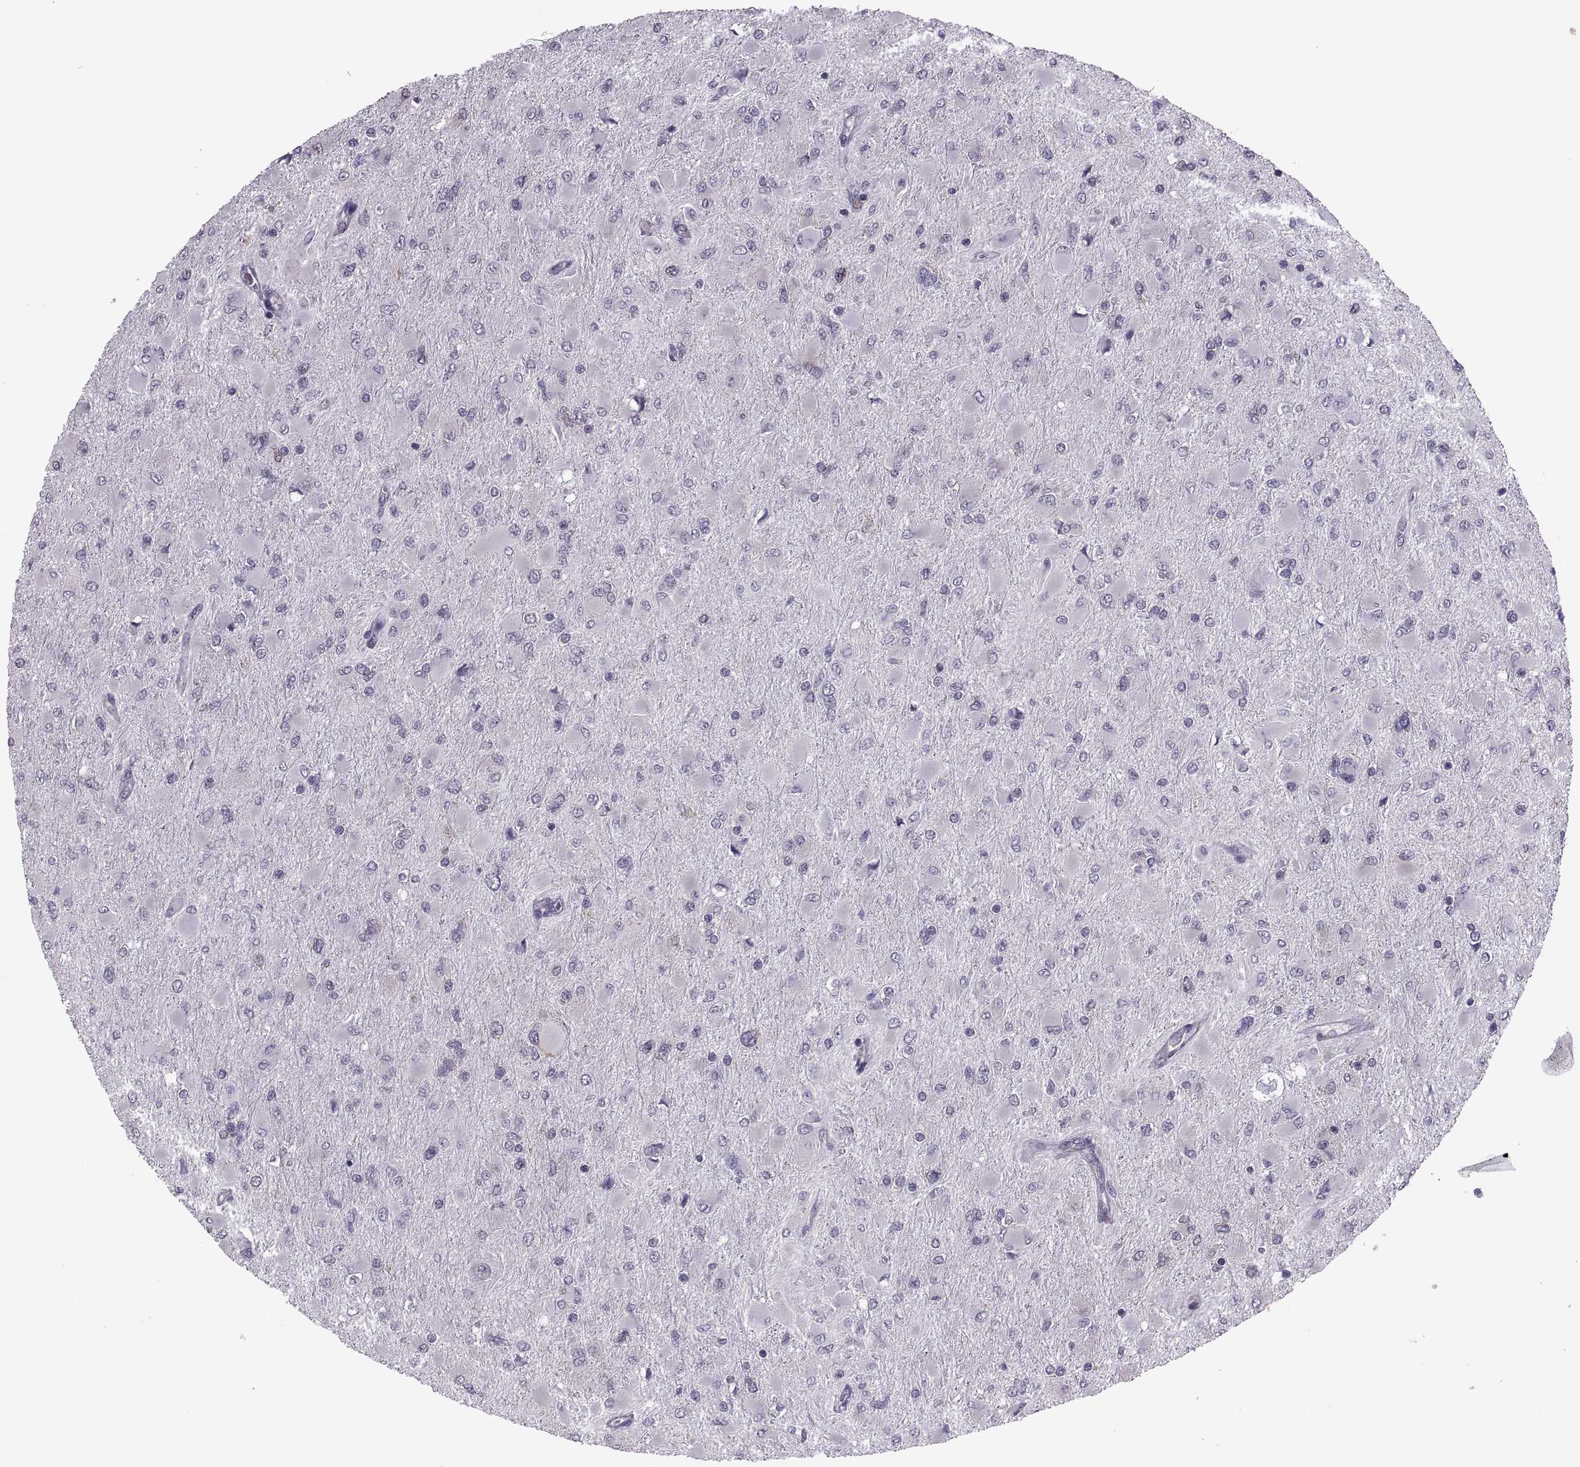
{"staining": {"intensity": "negative", "quantity": "none", "location": "none"}, "tissue": "glioma", "cell_type": "Tumor cells", "image_type": "cancer", "snomed": [{"axis": "morphology", "description": "Glioma, malignant, High grade"}, {"axis": "topography", "description": "Cerebral cortex"}], "caption": "Micrograph shows no protein staining in tumor cells of glioma tissue.", "gene": "PABPC1", "patient": {"sex": "female", "age": 36}}